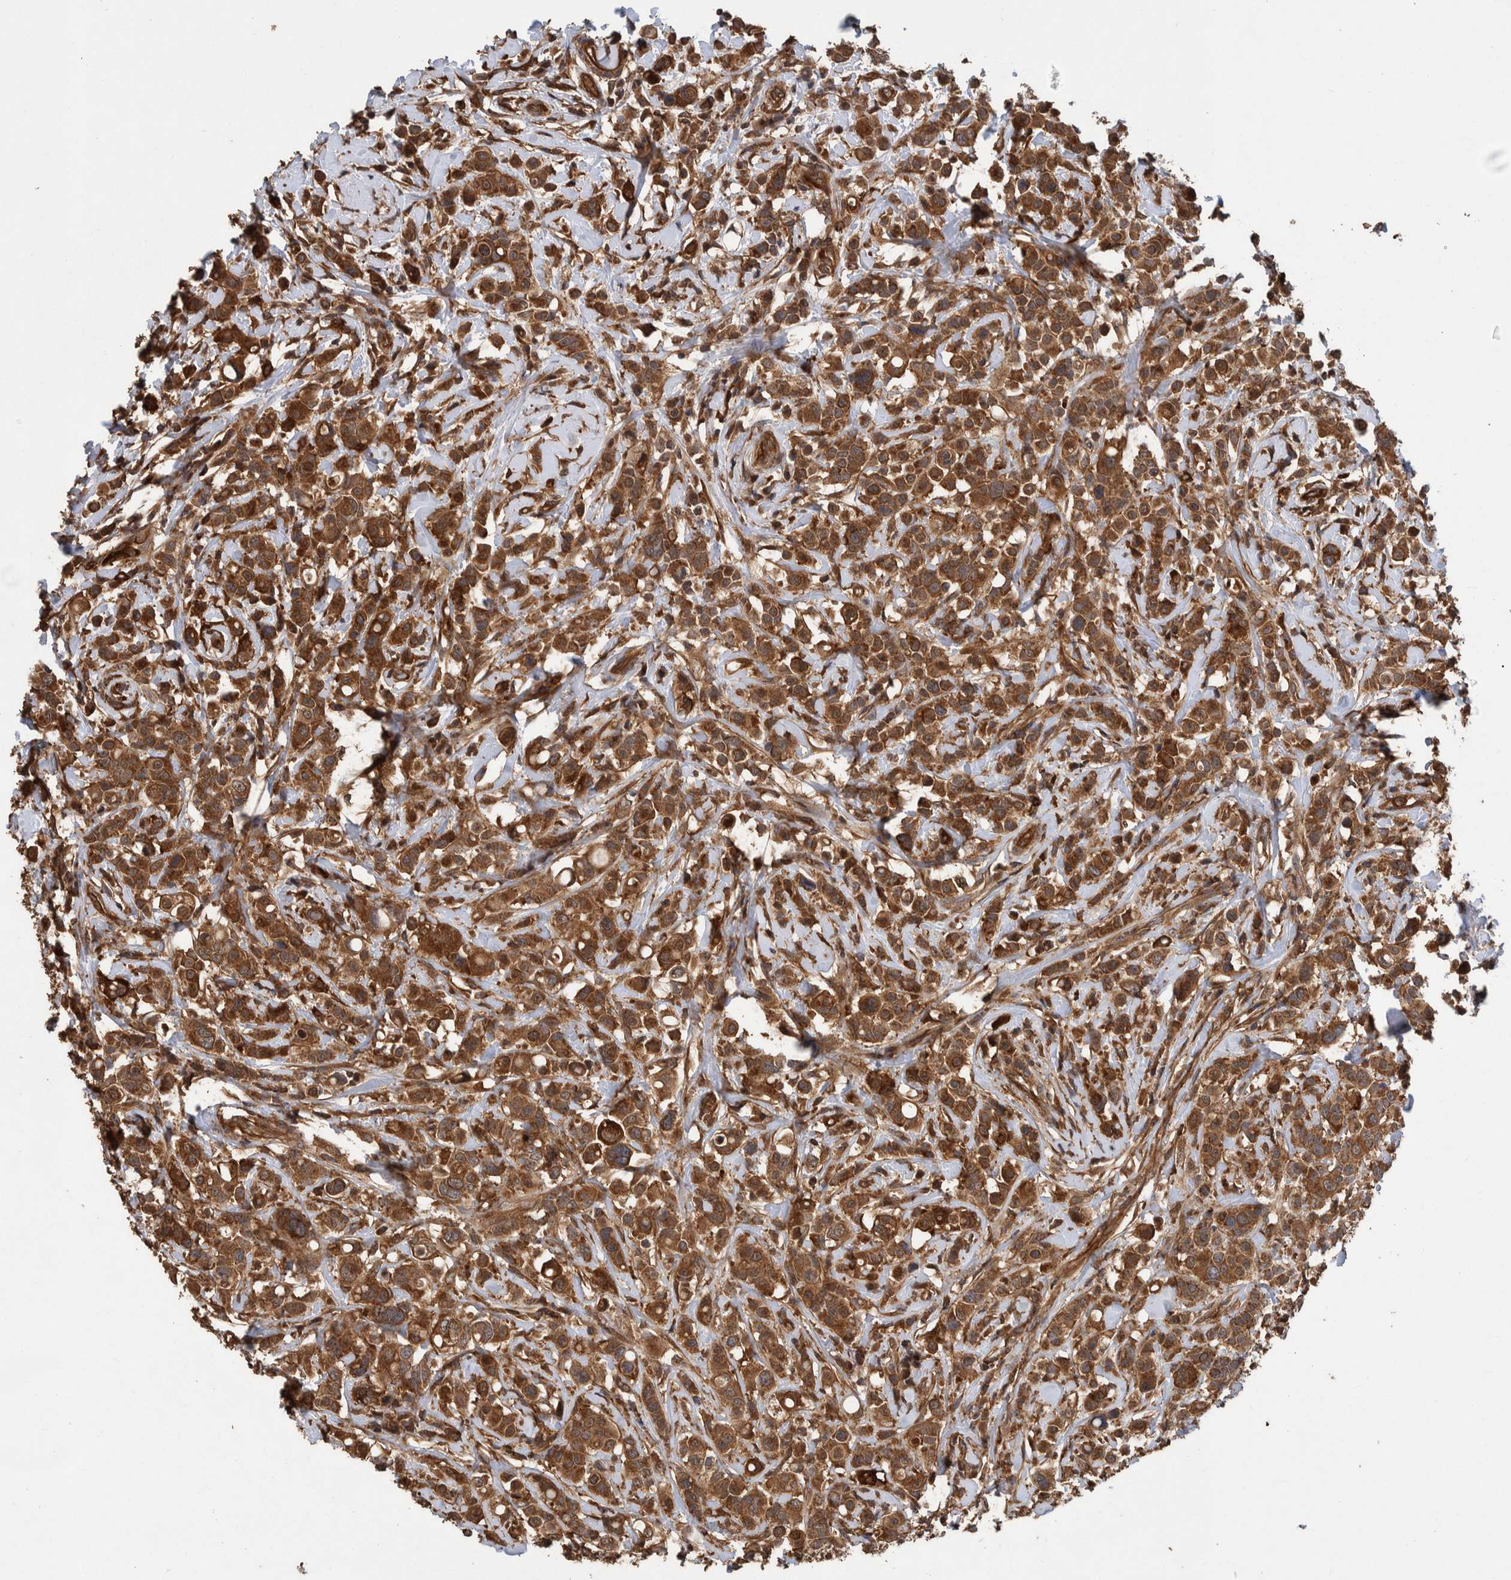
{"staining": {"intensity": "strong", "quantity": ">75%", "location": "cytoplasmic/membranous"}, "tissue": "breast cancer", "cell_type": "Tumor cells", "image_type": "cancer", "snomed": [{"axis": "morphology", "description": "Duct carcinoma"}, {"axis": "topography", "description": "Breast"}], "caption": "Breast infiltrating ductal carcinoma stained for a protein (brown) exhibits strong cytoplasmic/membranous positive positivity in about >75% of tumor cells.", "gene": "TRIM16", "patient": {"sex": "female", "age": 27}}